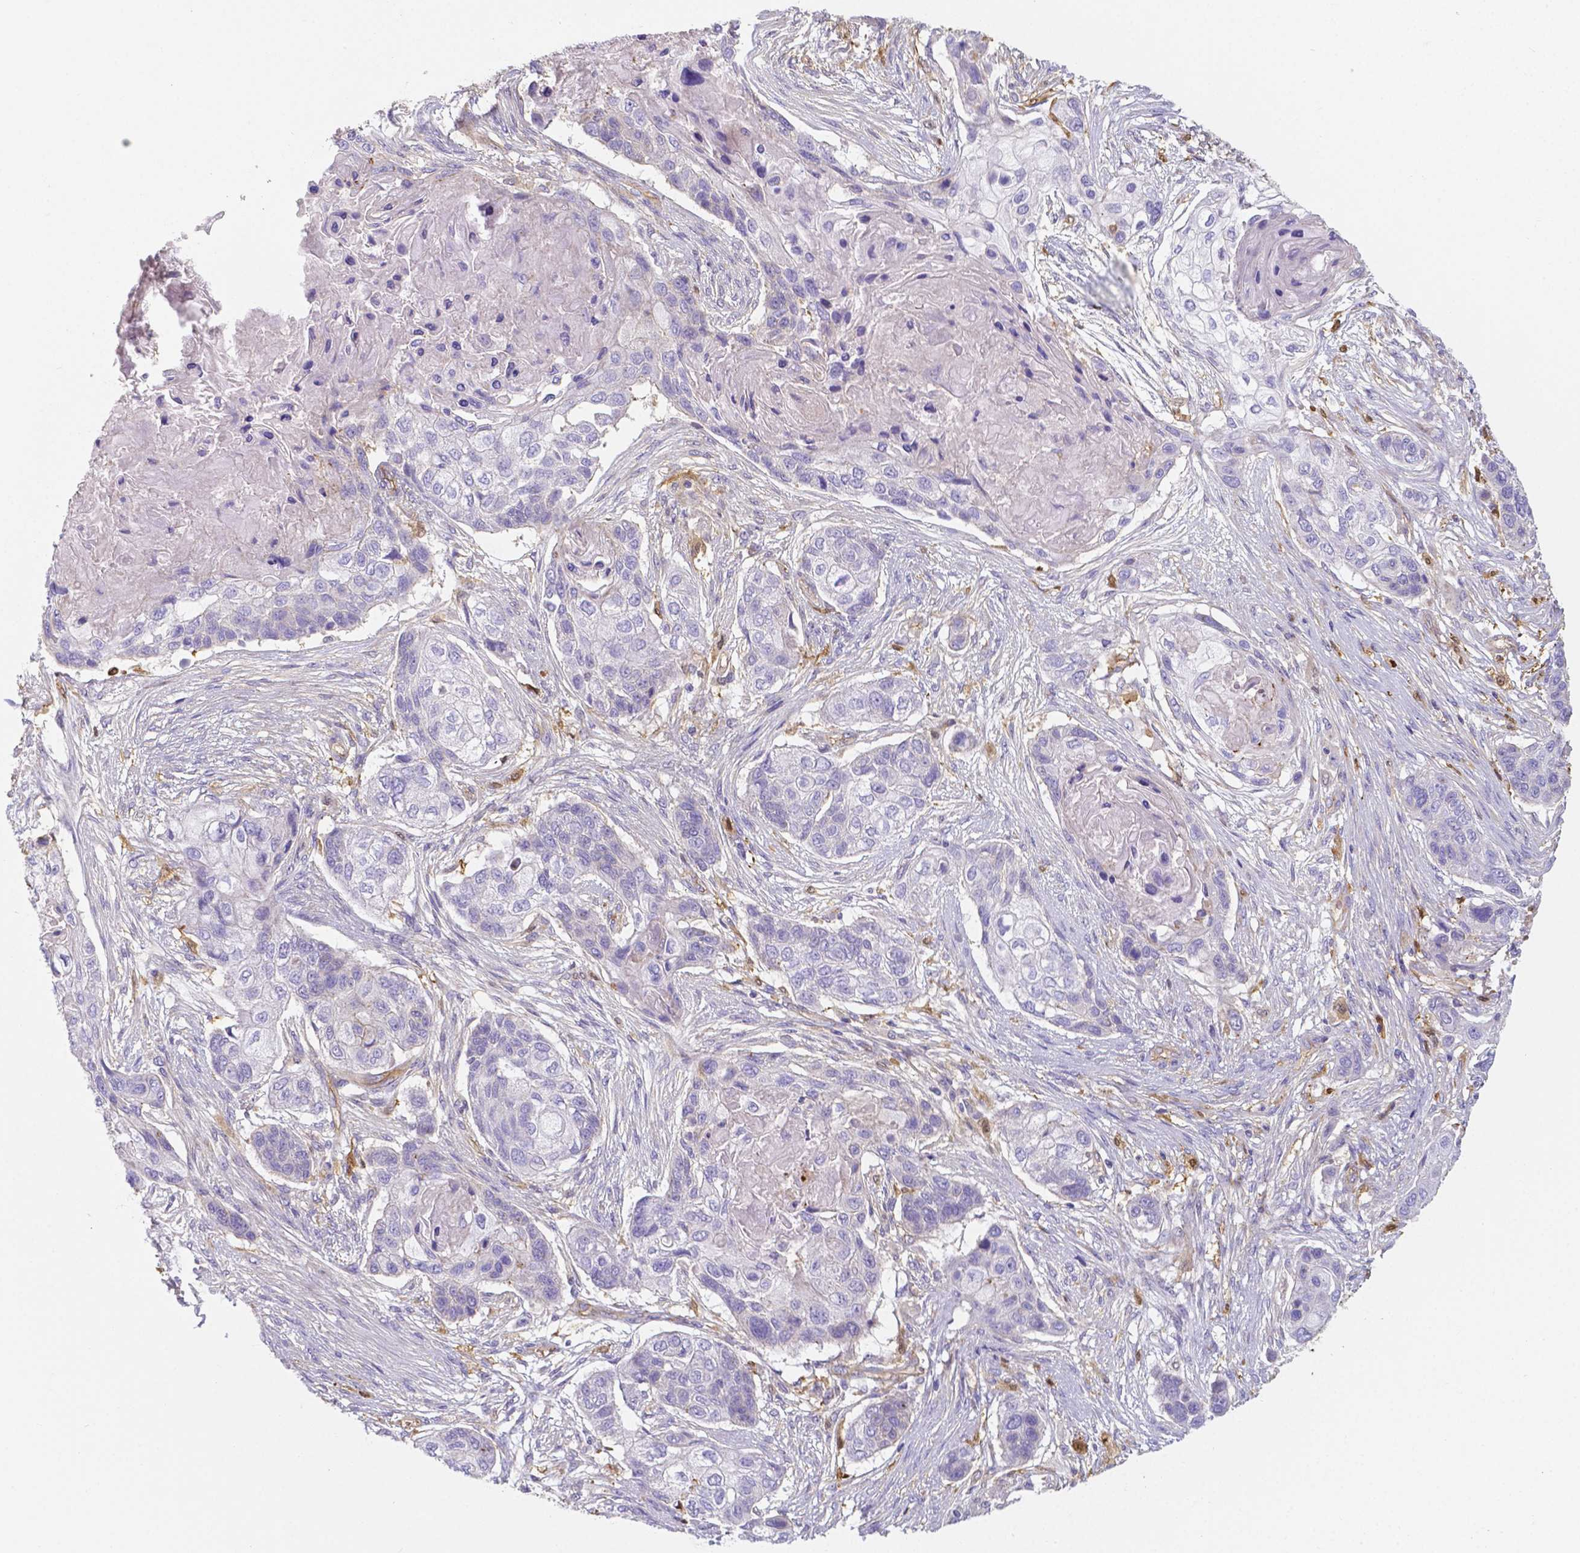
{"staining": {"intensity": "negative", "quantity": "none", "location": "none"}, "tissue": "lung cancer", "cell_type": "Tumor cells", "image_type": "cancer", "snomed": [{"axis": "morphology", "description": "Squamous cell carcinoma, NOS"}, {"axis": "topography", "description": "Lung"}], "caption": "There is no significant expression in tumor cells of lung cancer.", "gene": "CRMP1", "patient": {"sex": "male", "age": 69}}